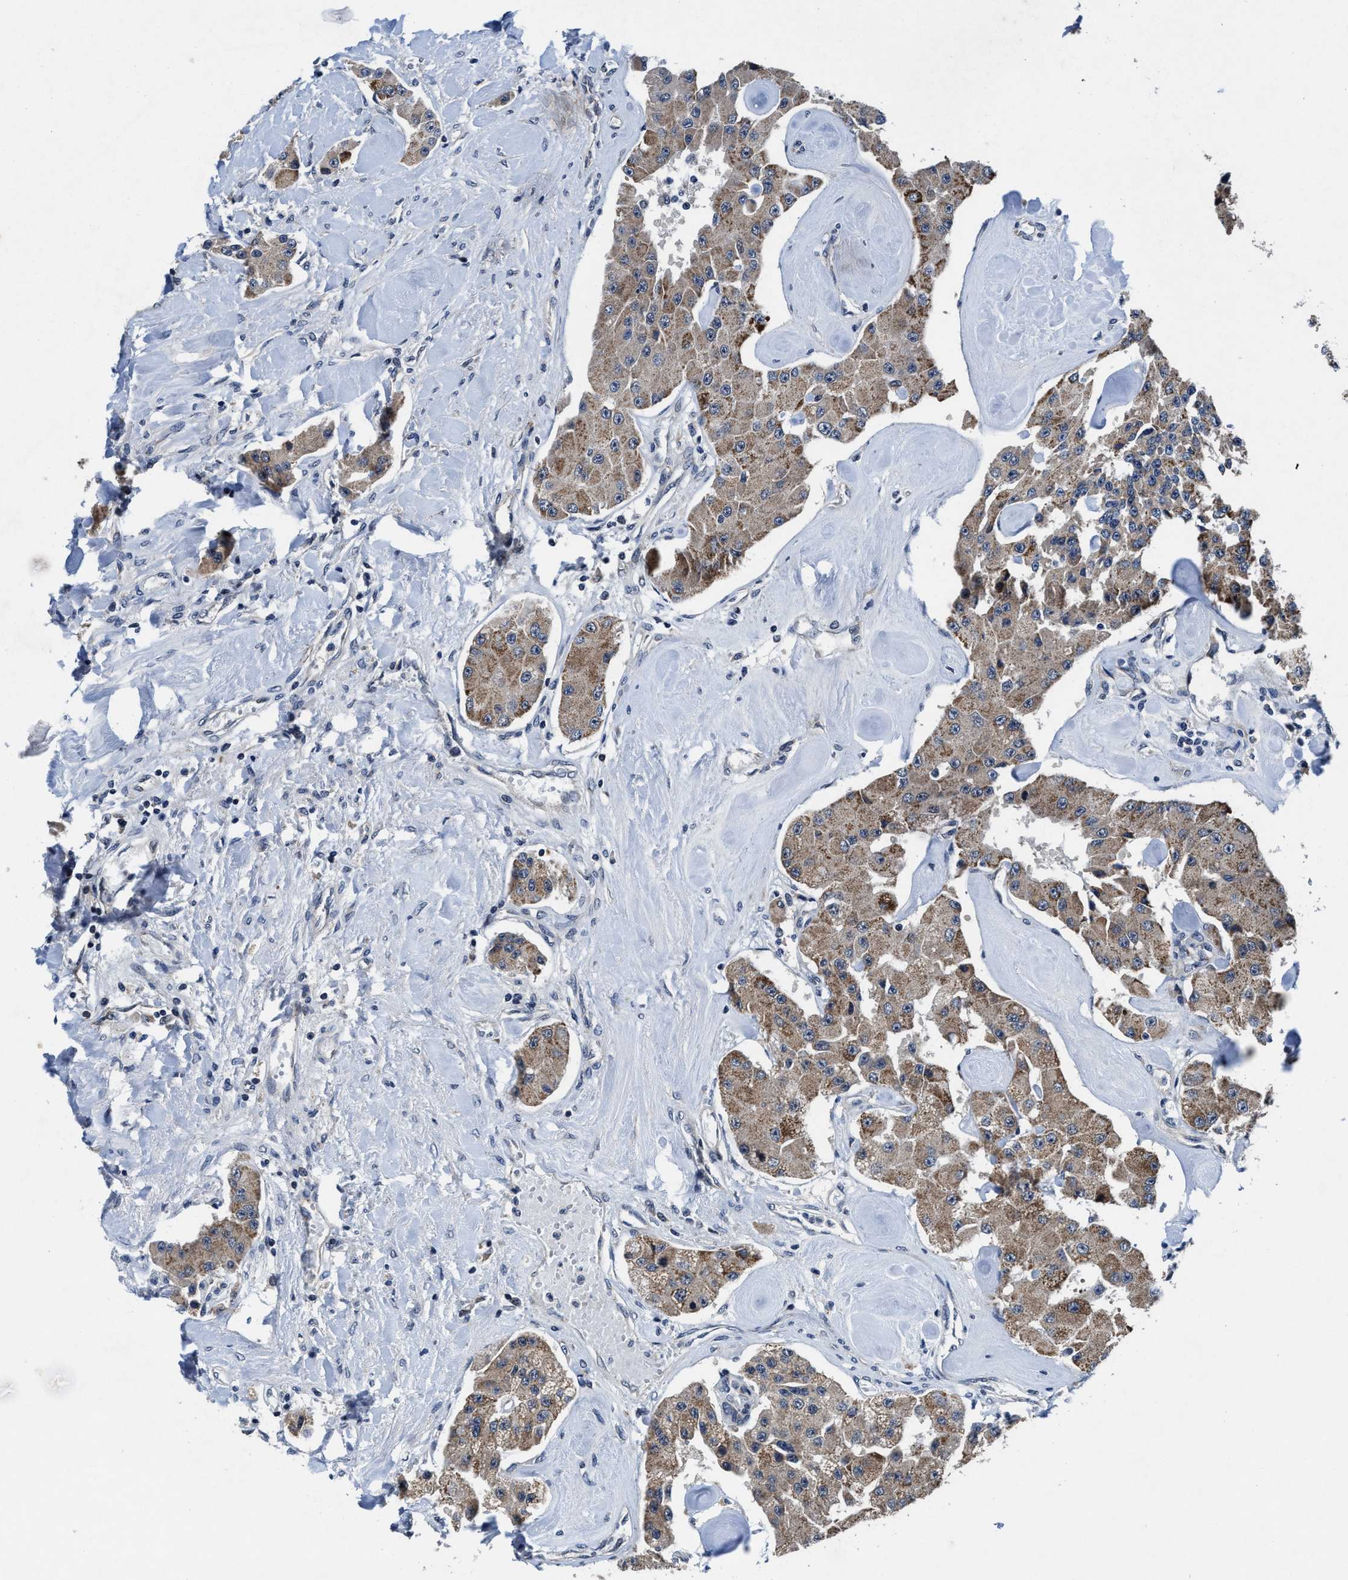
{"staining": {"intensity": "weak", "quantity": ">75%", "location": "cytoplasmic/membranous"}, "tissue": "carcinoid", "cell_type": "Tumor cells", "image_type": "cancer", "snomed": [{"axis": "morphology", "description": "Carcinoid, malignant, NOS"}, {"axis": "topography", "description": "Pancreas"}], "caption": "About >75% of tumor cells in human carcinoid show weak cytoplasmic/membranous protein staining as visualized by brown immunohistochemical staining.", "gene": "TMEM53", "patient": {"sex": "male", "age": 41}}